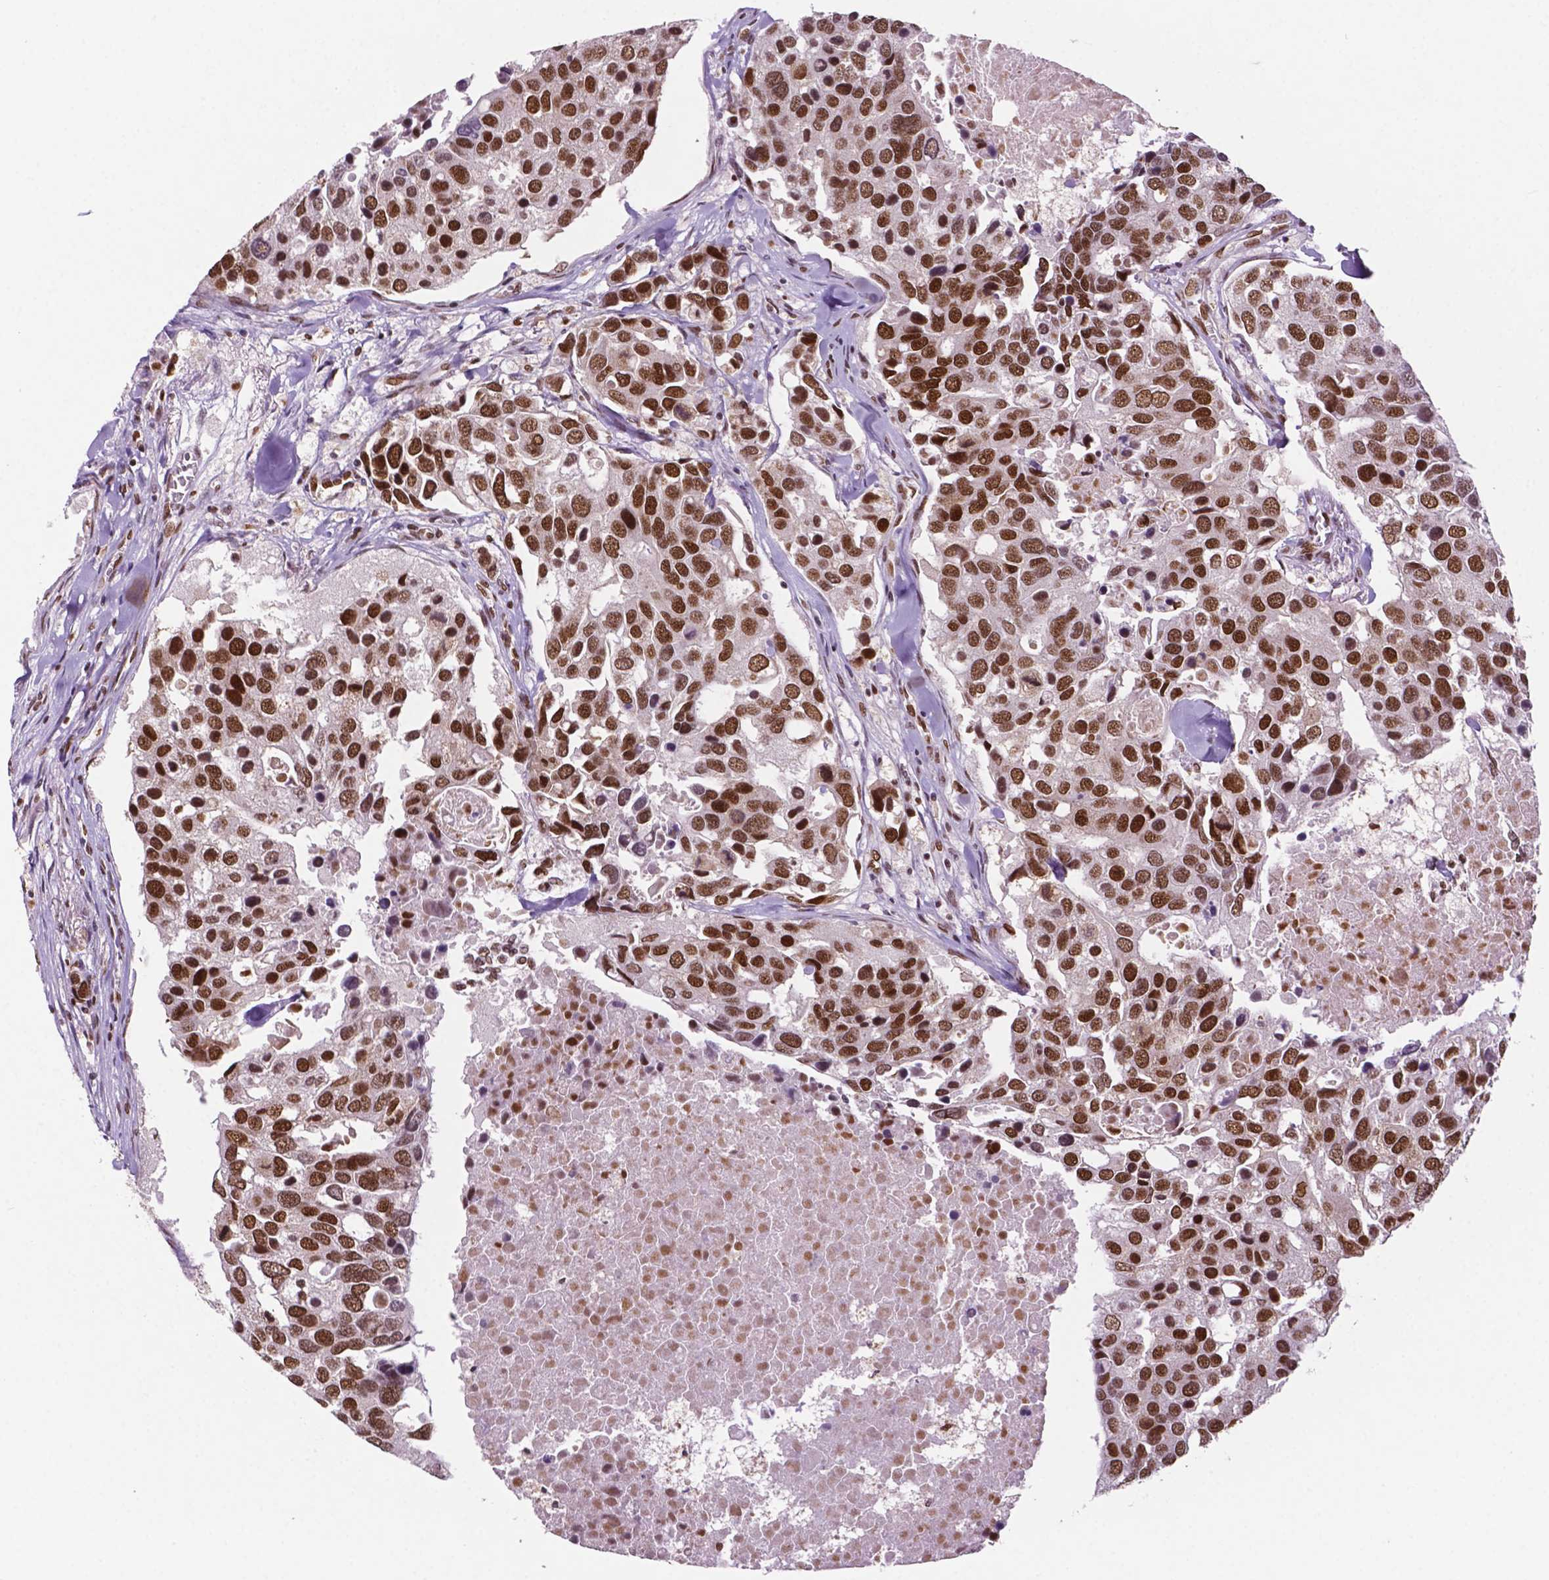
{"staining": {"intensity": "moderate", "quantity": "25%-75%", "location": "nuclear"}, "tissue": "breast cancer", "cell_type": "Tumor cells", "image_type": "cancer", "snomed": [{"axis": "morphology", "description": "Duct carcinoma"}, {"axis": "topography", "description": "Breast"}], "caption": "A micrograph showing moderate nuclear positivity in about 25%-75% of tumor cells in breast intraductal carcinoma, as visualized by brown immunohistochemical staining.", "gene": "MLH1", "patient": {"sex": "female", "age": 83}}